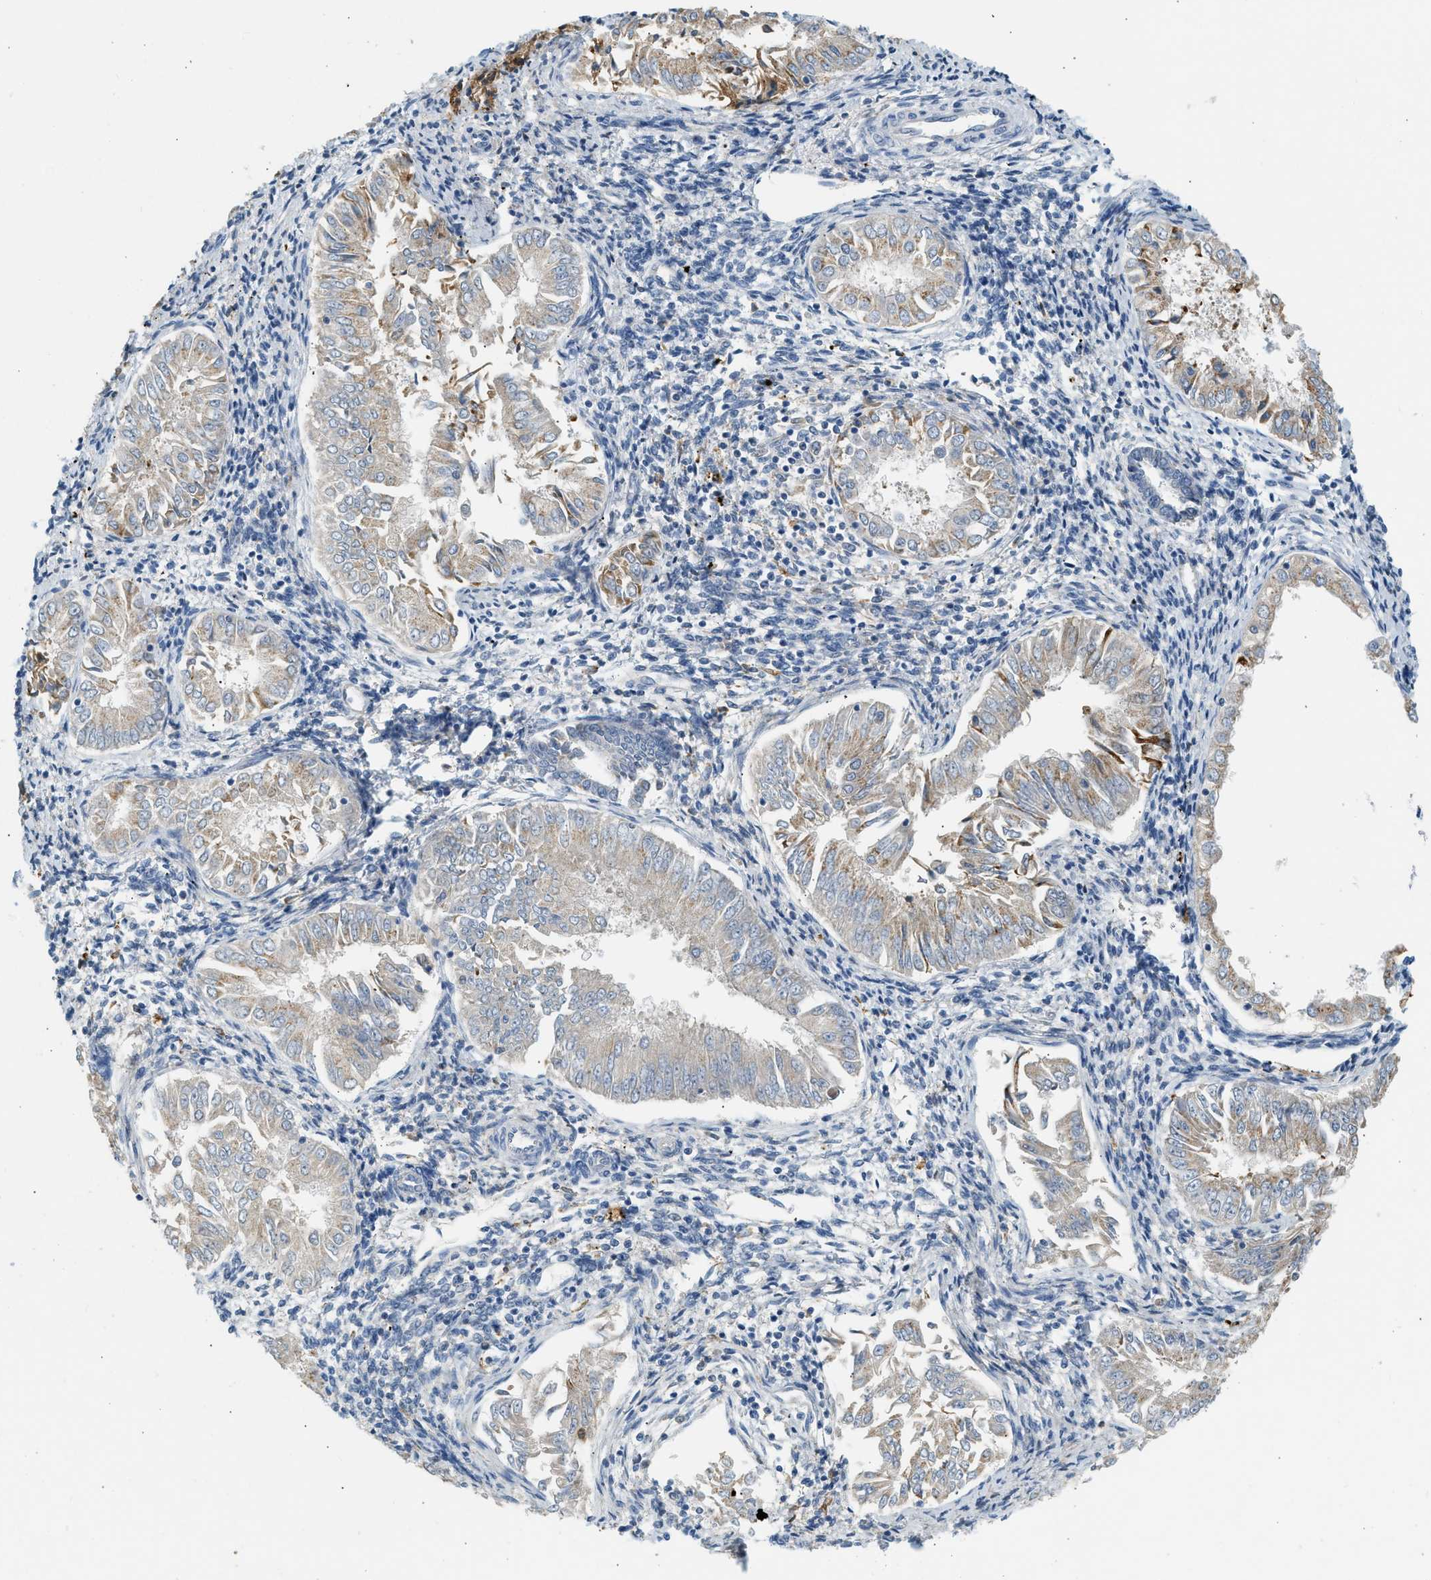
{"staining": {"intensity": "moderate", "quantity": ">75%", "location": "cytoplasmic/membranous"}, "tissue": "endometrial cancer", "cell_type": "Tumor cells", "image_type": "cancer", "snomed": [{"axis": "morphology", "description": "Adenocarcinoma, NOS"}, {"axis": "topography", "description": "Endometrium"}], "caption": "There is medium levels of moderate cytoplasmic/membranous staining in tumor cells of adenocarcinoma (endometrial), as demonstrated by immunohistochemical staining (brown color).", "gene": "CTSB", "patient": {"sex": "female", "age": 53}}